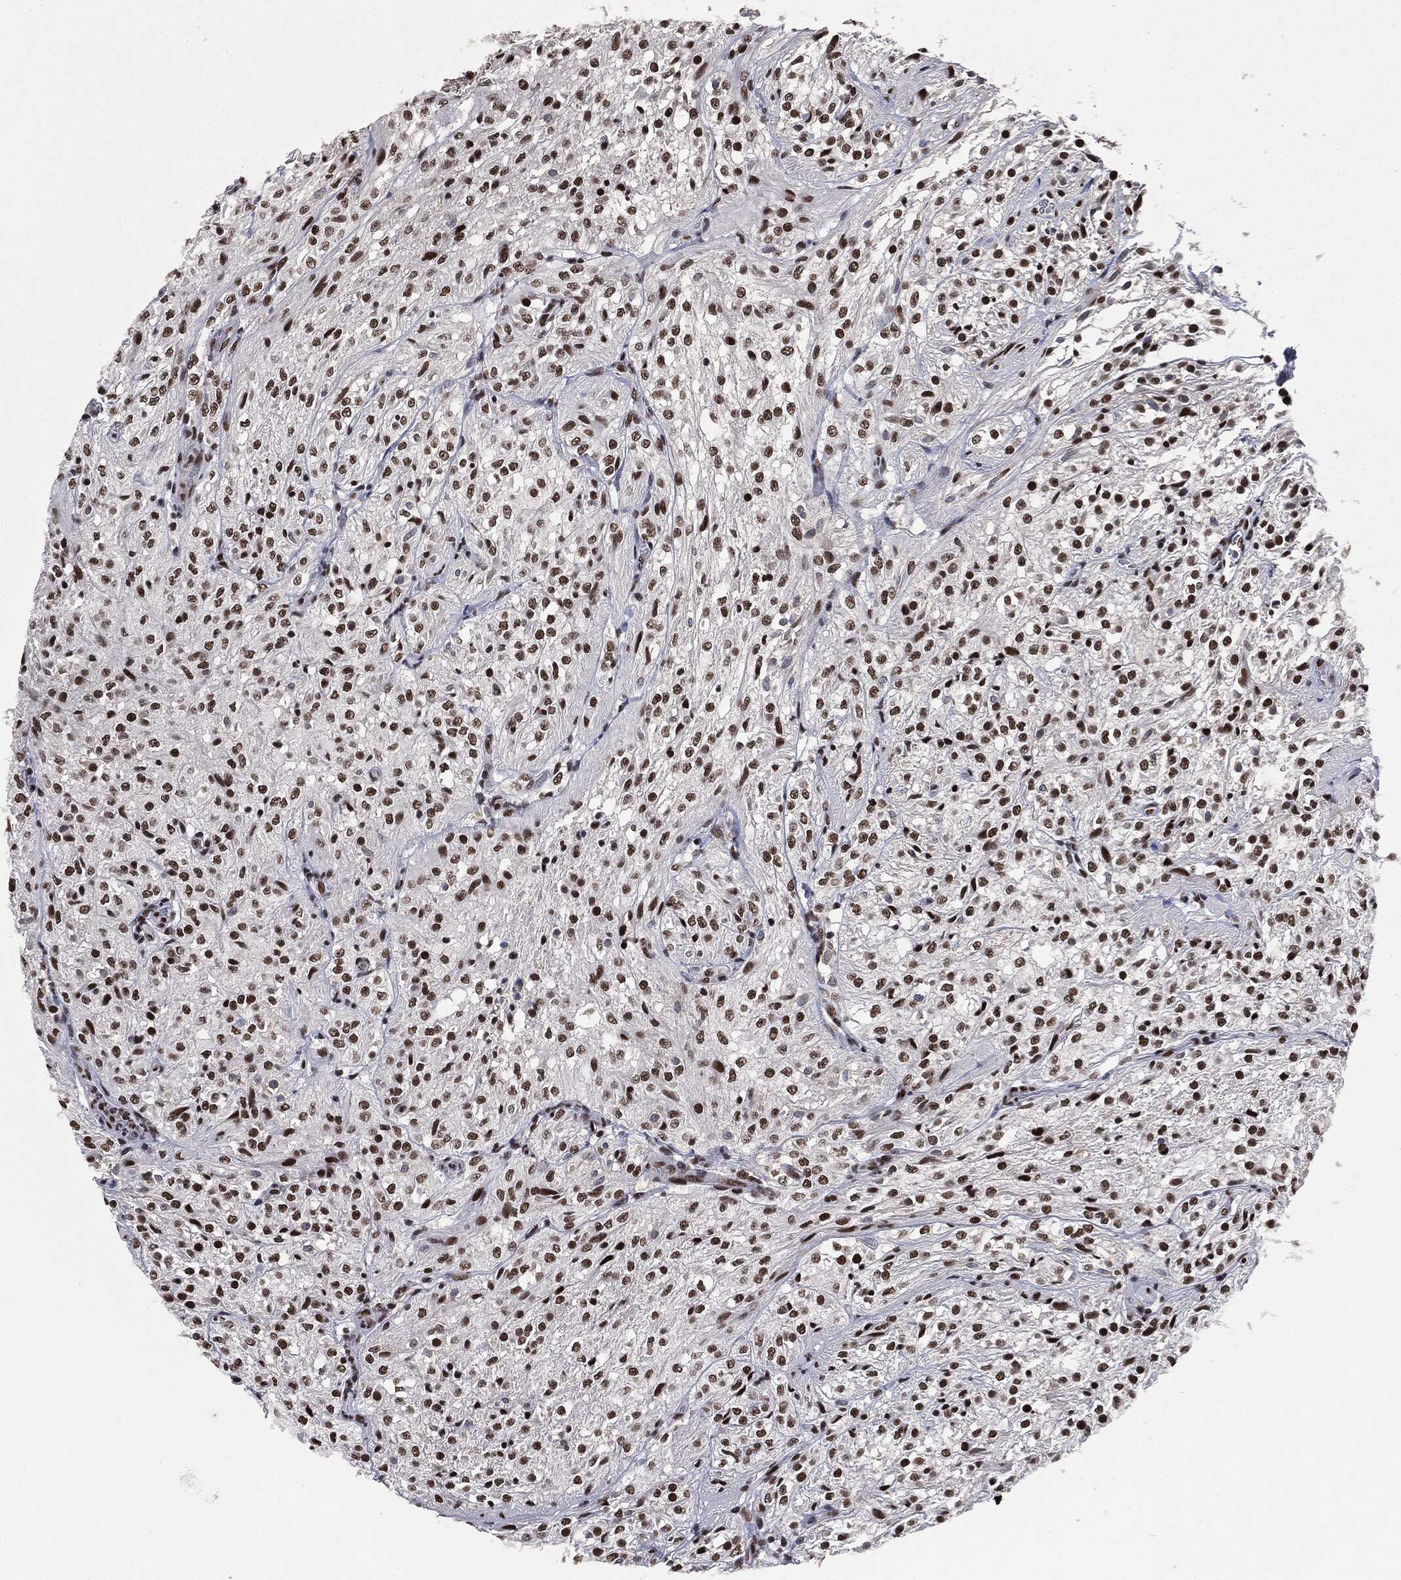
{"staining": {"intensity": "strong", "quantity": ">75%", "location": "nuclear"}, "tissue": "glioma", "cell_type": "Tumor cells", "image_type": "cancer", "snomed": [{"axis": "morphology", "description": "Glioma, malignant, Low grade"}, {"axis": "topography", "description": "Brain"}], "caption": "About >75% of tumor cells in human low-grade glioma (malignant) show strong nuclear protein positivity as visualized by brown immunohistochemical staining.", "gene": "MSH2", "patient": {"sex": "male", "age": 3}}